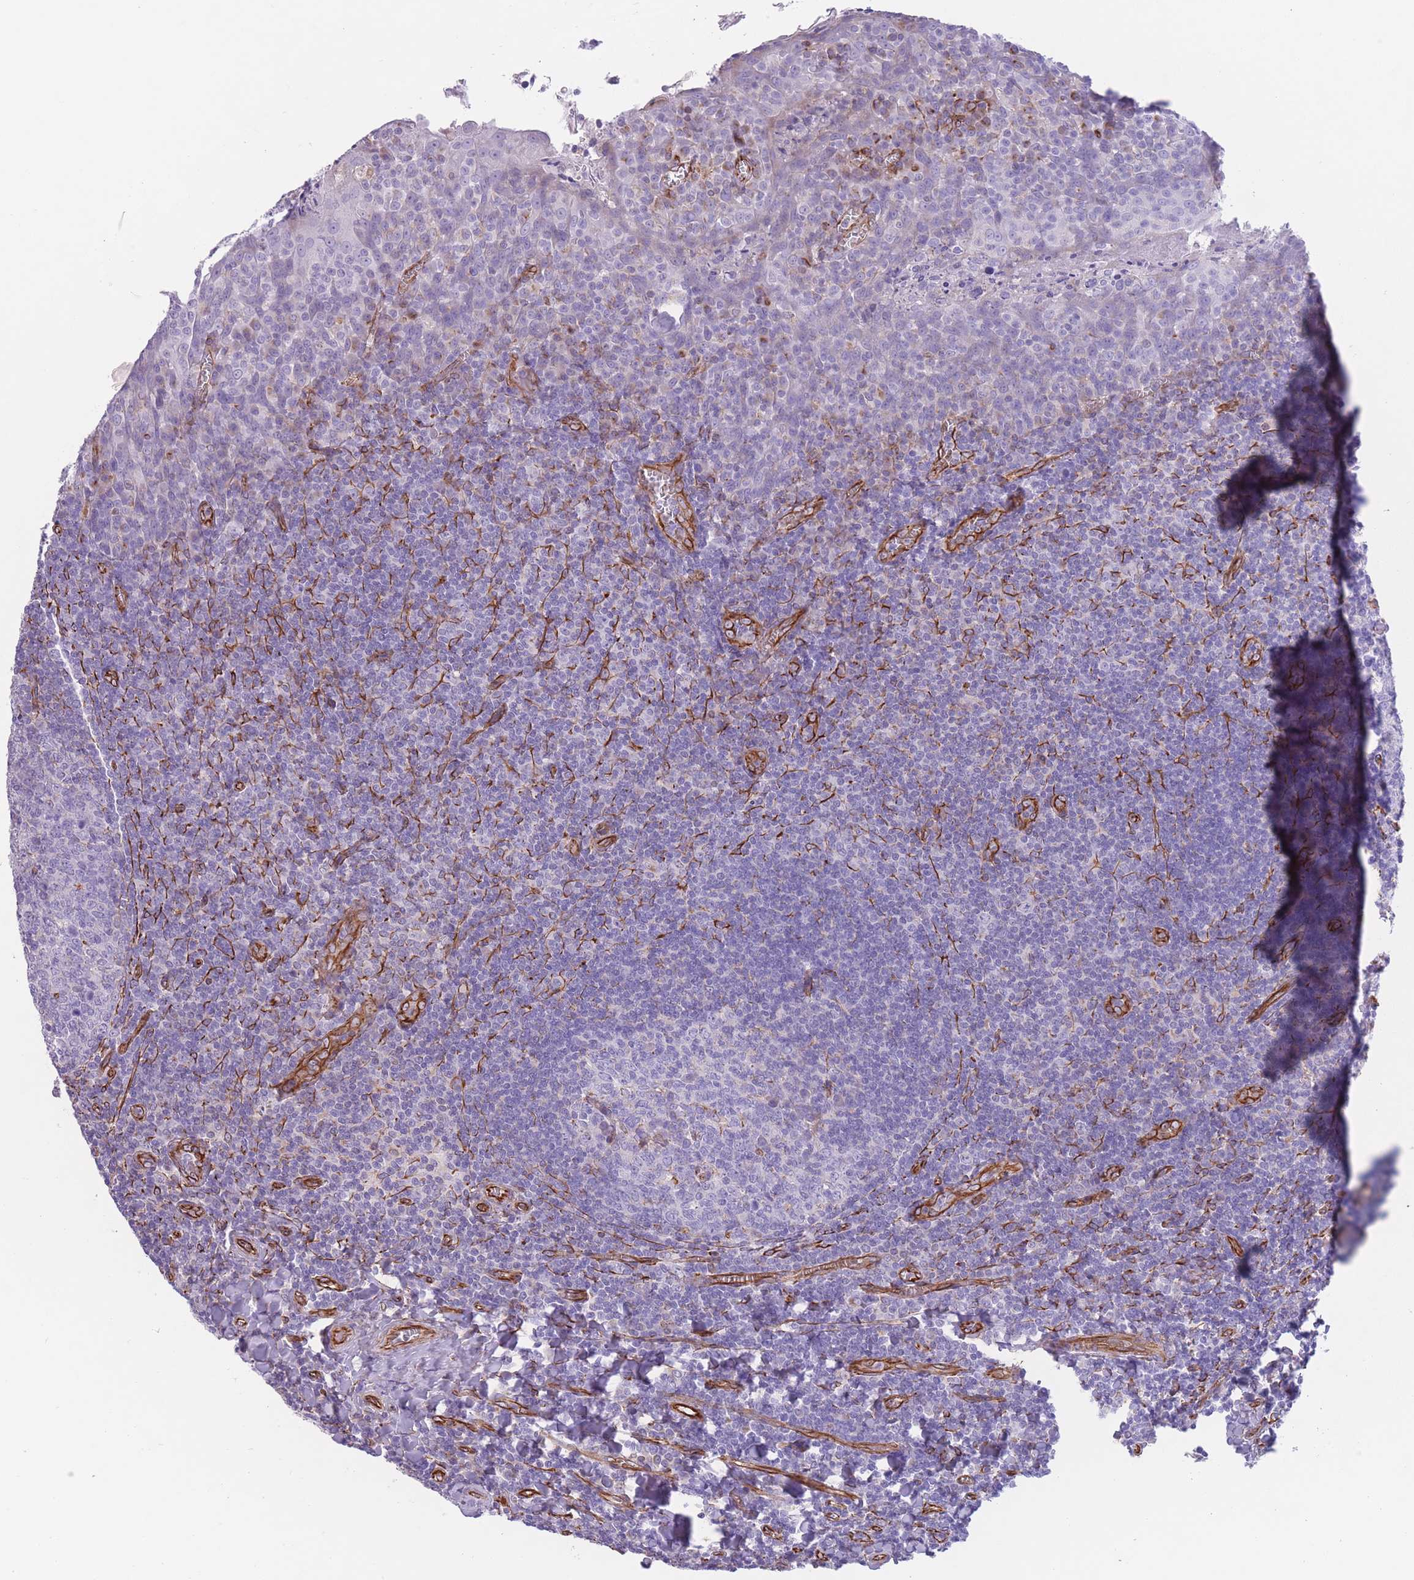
{"staining": {"intensity": "negative", "quantity": "none", "location": "none"}, "tissue": "tonsil", "cell_type": "Germinal center cells", "image_type": "normal", "snomed": [{"axis": "morphology", "description": "Normal tissue, NOS"}, {"axis": "topography", "description": "Tonsil"}], "caption": "Immunohistochemical staining of benign human tonsil demonstrates no significant positivity in germinal center cells. Brightfield microscopy of immunohistochemistry (IHC) stained with DAB (3,3'-diaminobenzidine) (brown) and hematoxylin (blue), captured at high magnification.", "gene": "ATP5MF", "patient": {"sex": "male", "age": 27}}